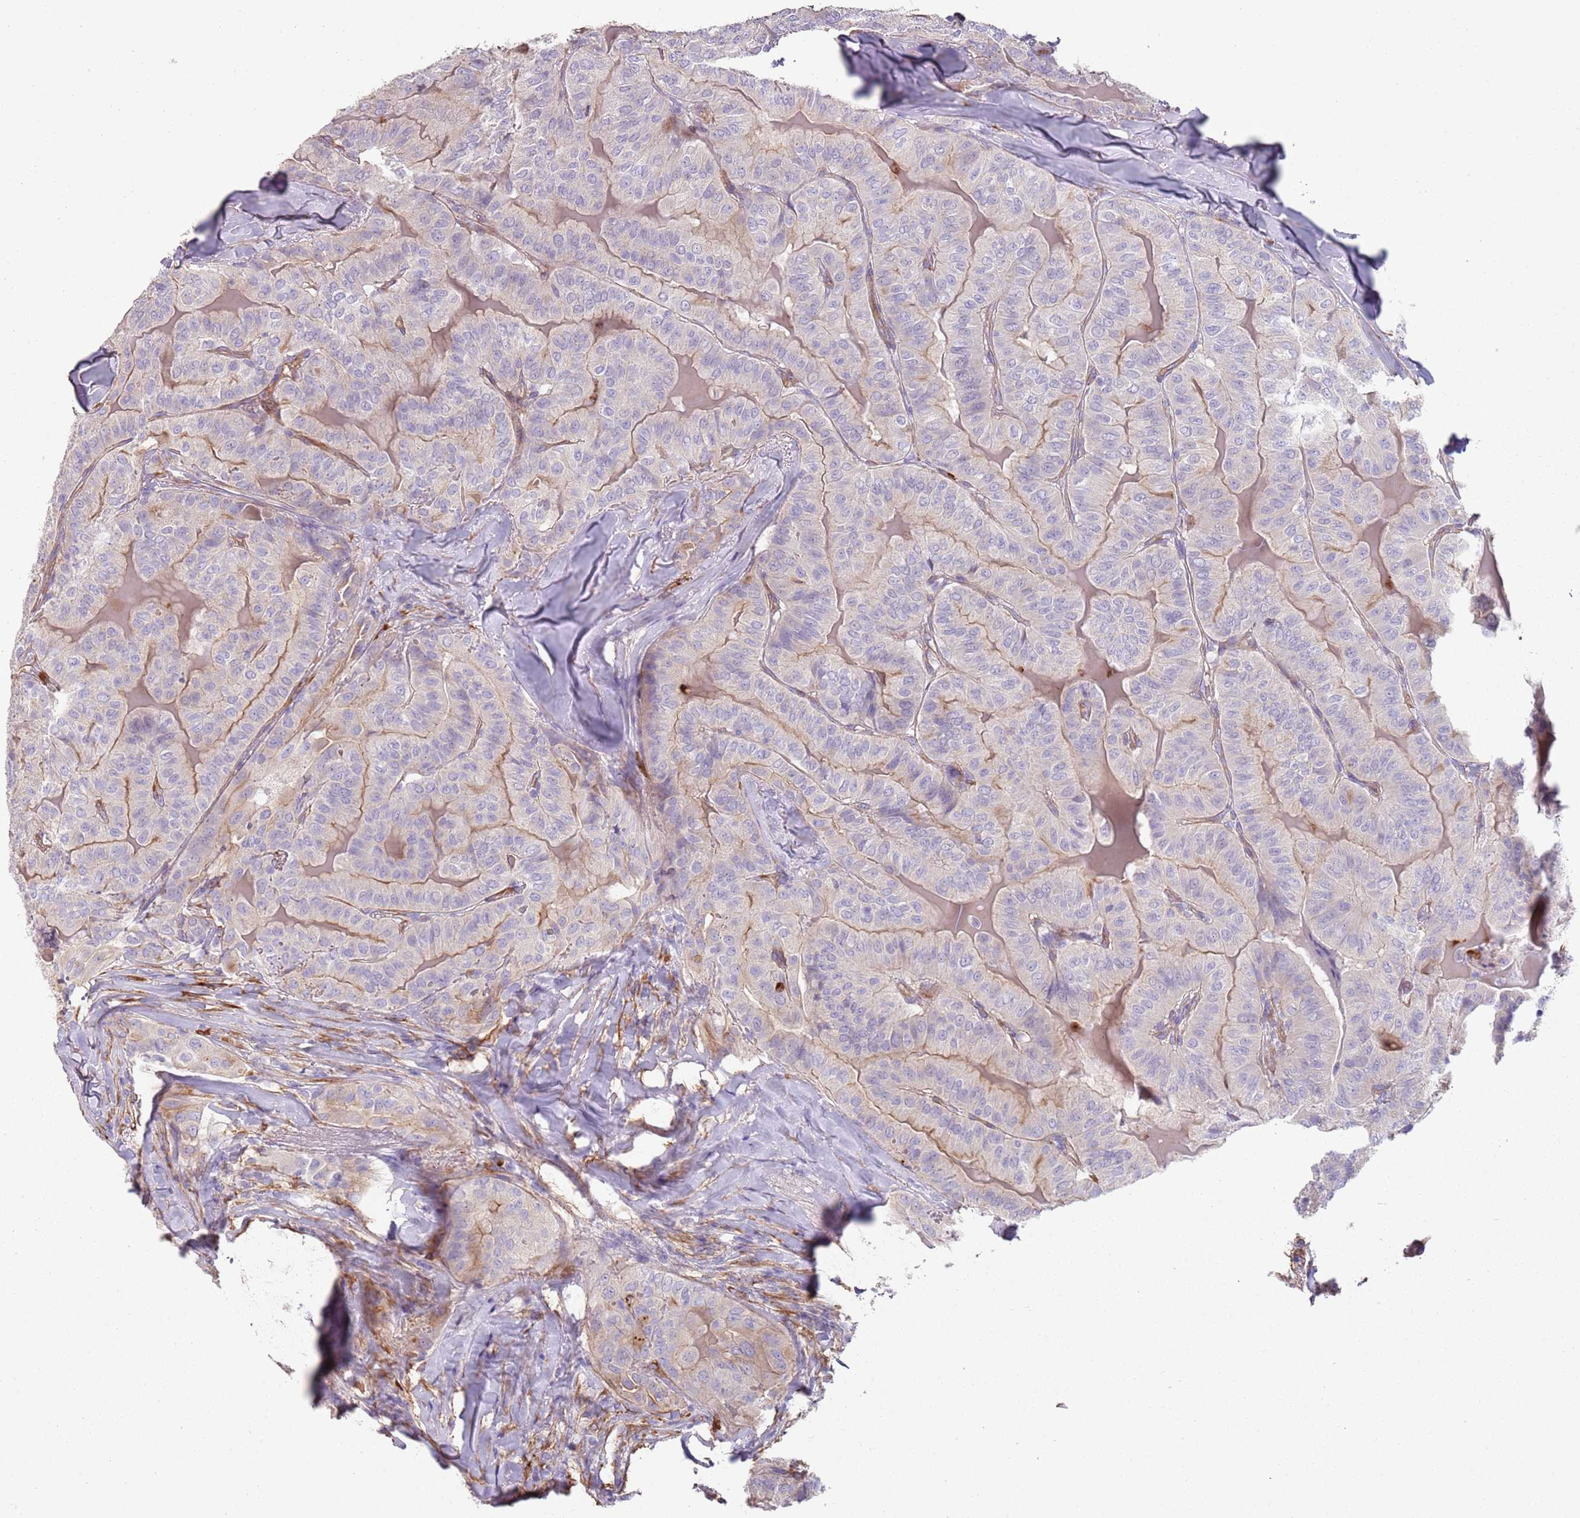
{"staining": {"intensity": "negative", "quantity": "none", "location": "none"}, "tissue": "thyroid cancer", "cell_type": "Tumor cells", "image_type": "cancer", "snomed": [{"axis": "morphology", "description": "Papillary adenocarcinoma, NOS"}, {"axis": "topography", "description": "Thyroid gland"}], "caption": "Immunohistochemistry histopathology image of neoplastic tissue: human thyroid cancer stained with DAB shows no significant protein positivity in tumor cells.", "gene": "PHLPP2", "patient": {"sex": "female", "age": 68}}